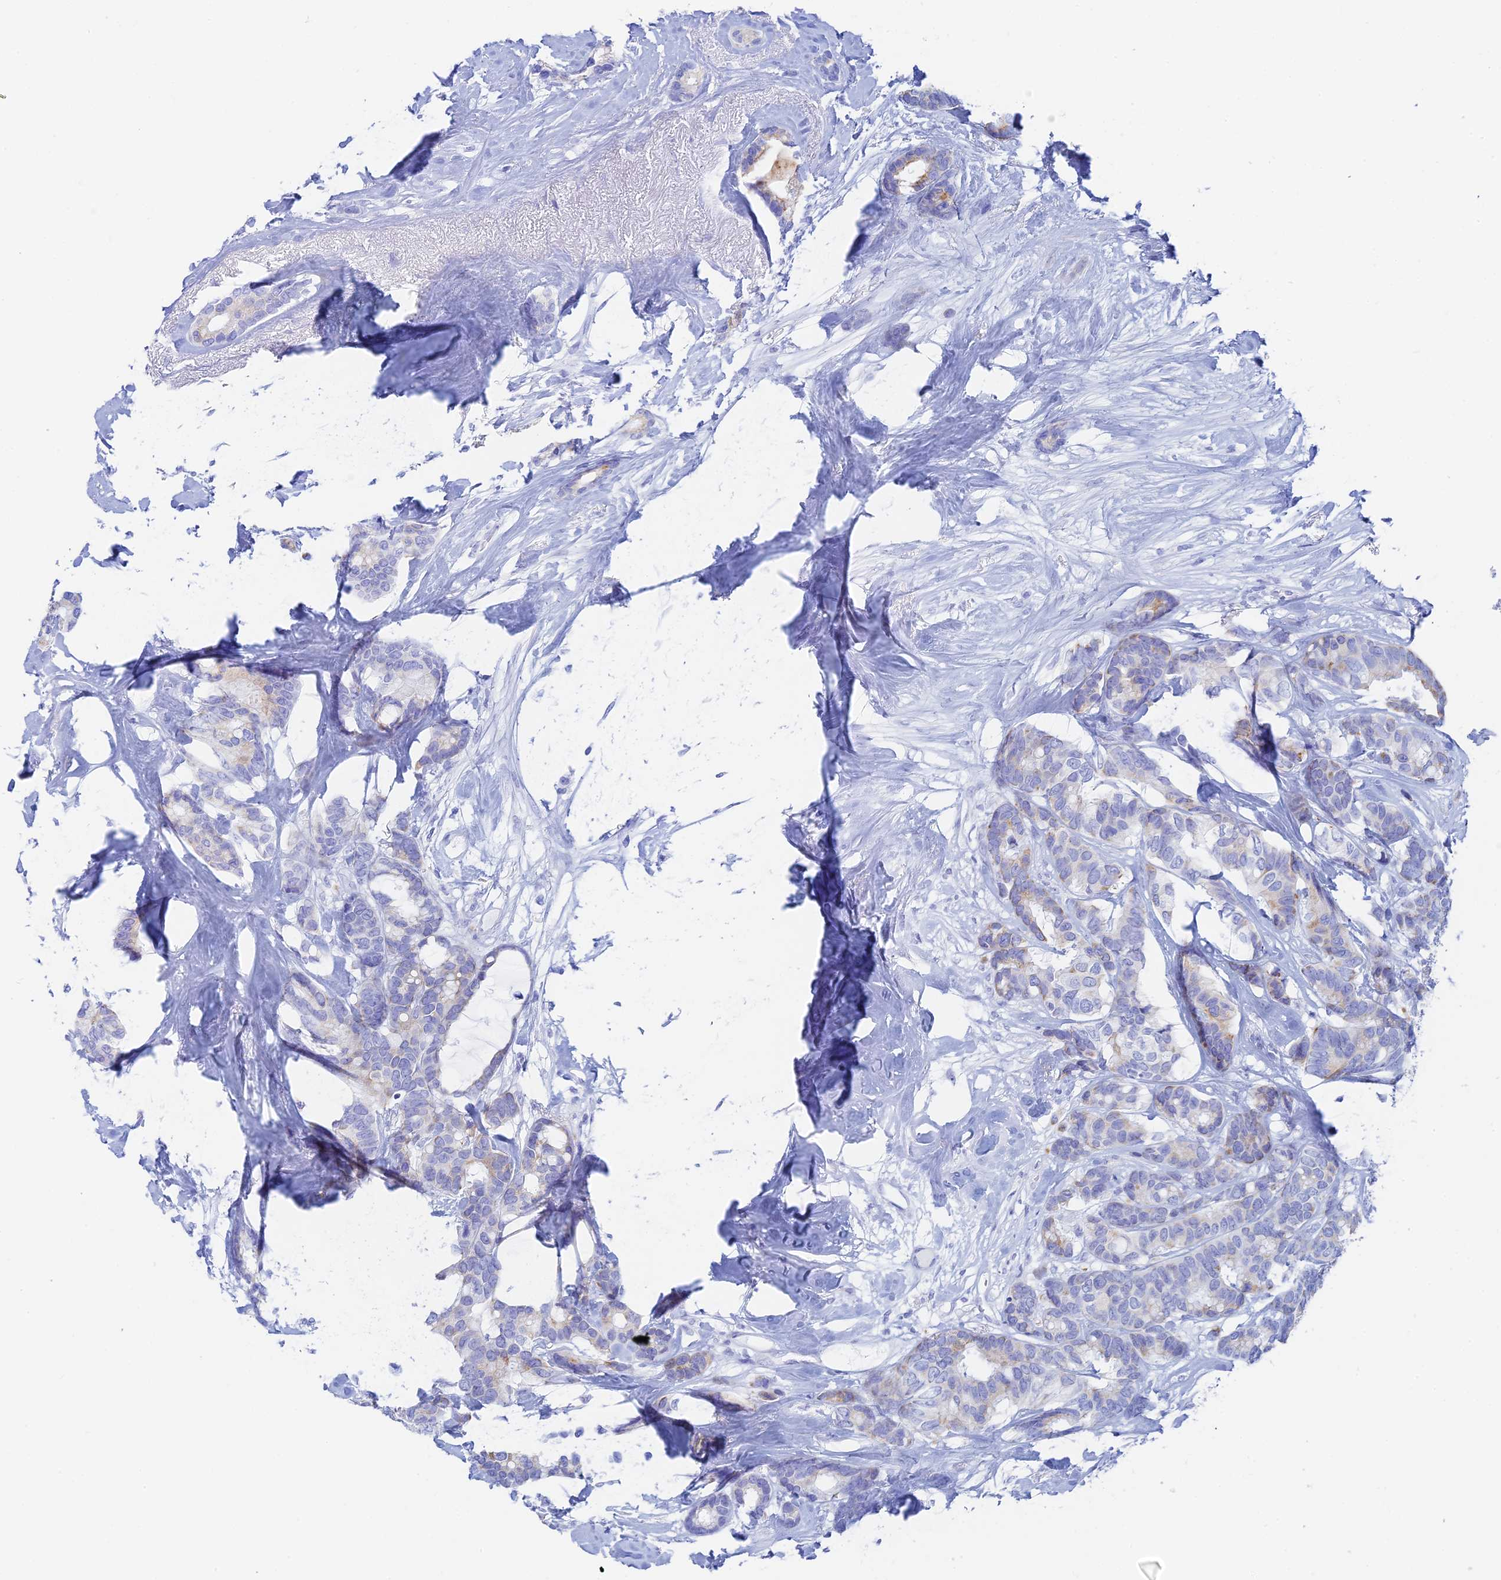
{"staining": {"intensity": "negative", "quantity": "none", "location": "none"}, "tissue": "breast cancer", "cell_type": "Tumor cells", "image_type": "cancer", "snomed": [{"axis": "morphology", "description": "Duct carcinoma"}, {"axis": "topography", "description": "Breast"}], "caption": "Histopathology image shows no significant protein staining in tumor cells of breast cancer. The staining was performed using DAB (3,3'-diaminobenzidine) to visualize the protein expression in brown, while the nuclei were stained in blue with hematoxylin (Magnification: 20x).", "gene": "CEP152", "patient": {"sex": "female", "age": 87}}